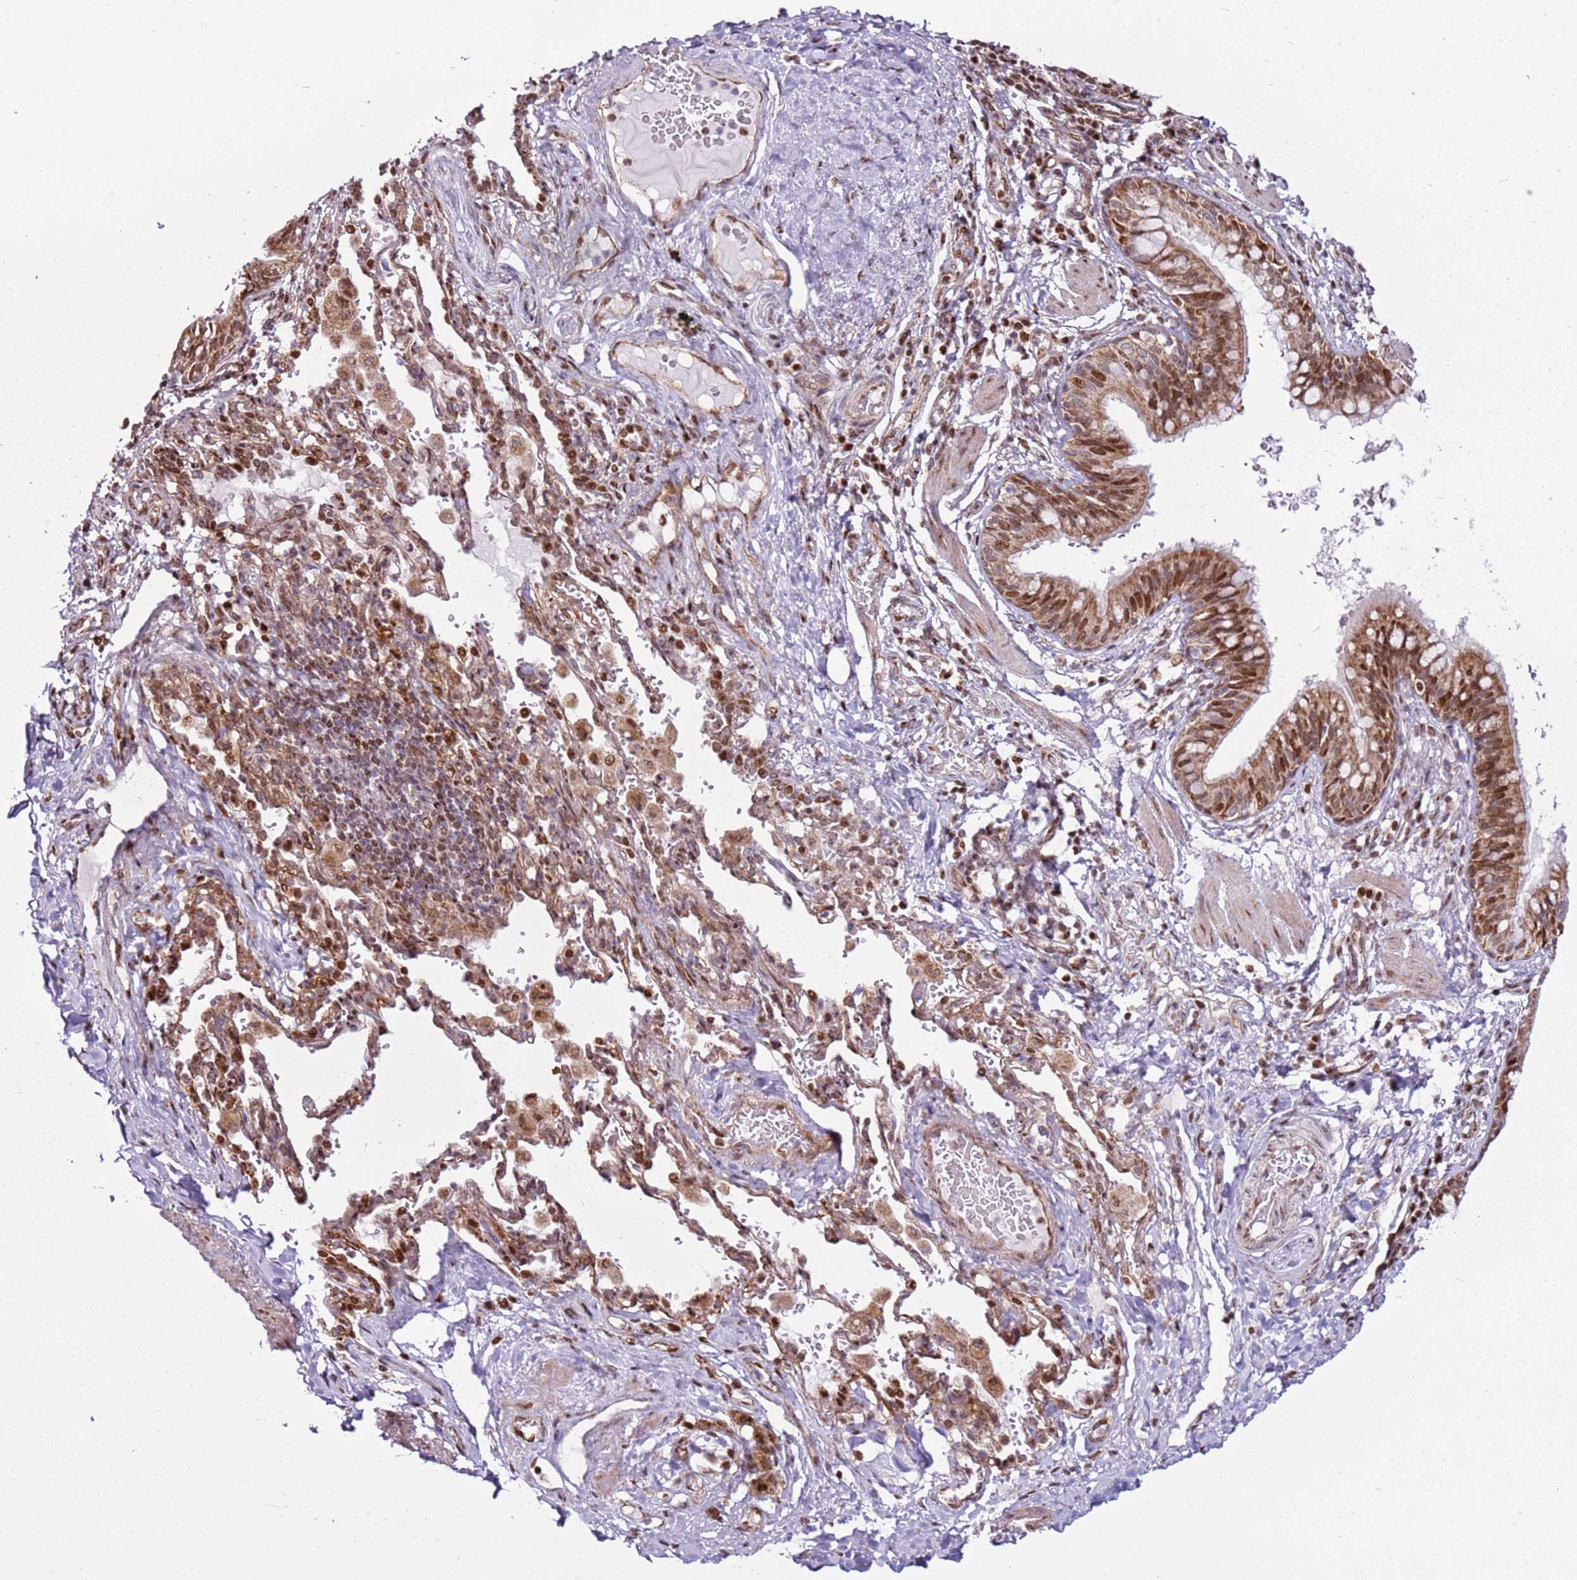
{"staining": {"intensity": "moderate", "quantity": ">75%", "location": "cytoplasmic/membranous,nuclear"}, "tissue": "bronchus", "cell_type": "Respiratory epithelial cells", "image_type": "normal", "snomed": [{"axis": "morphology", "description": "Normal tissue, NOS"}, {"axis": "topography", "description": "Cartilage tissue"}, {"axis": "topography", "description": "Bronchus"}], "caption": "Respiratory epithelial cells reveal medium levels of moderate cytoplasmic/membranous,nuclear positivity in about >75% of cells in normal bronchus. The protein is stained brown, and the nuclei are stained in blue (DAB (3,3'-diaminobenzidine) IHC with brightfield microscopy, high magnification).", "gene": "PCTP", "patient": {"sex": "female", "age": 36}}